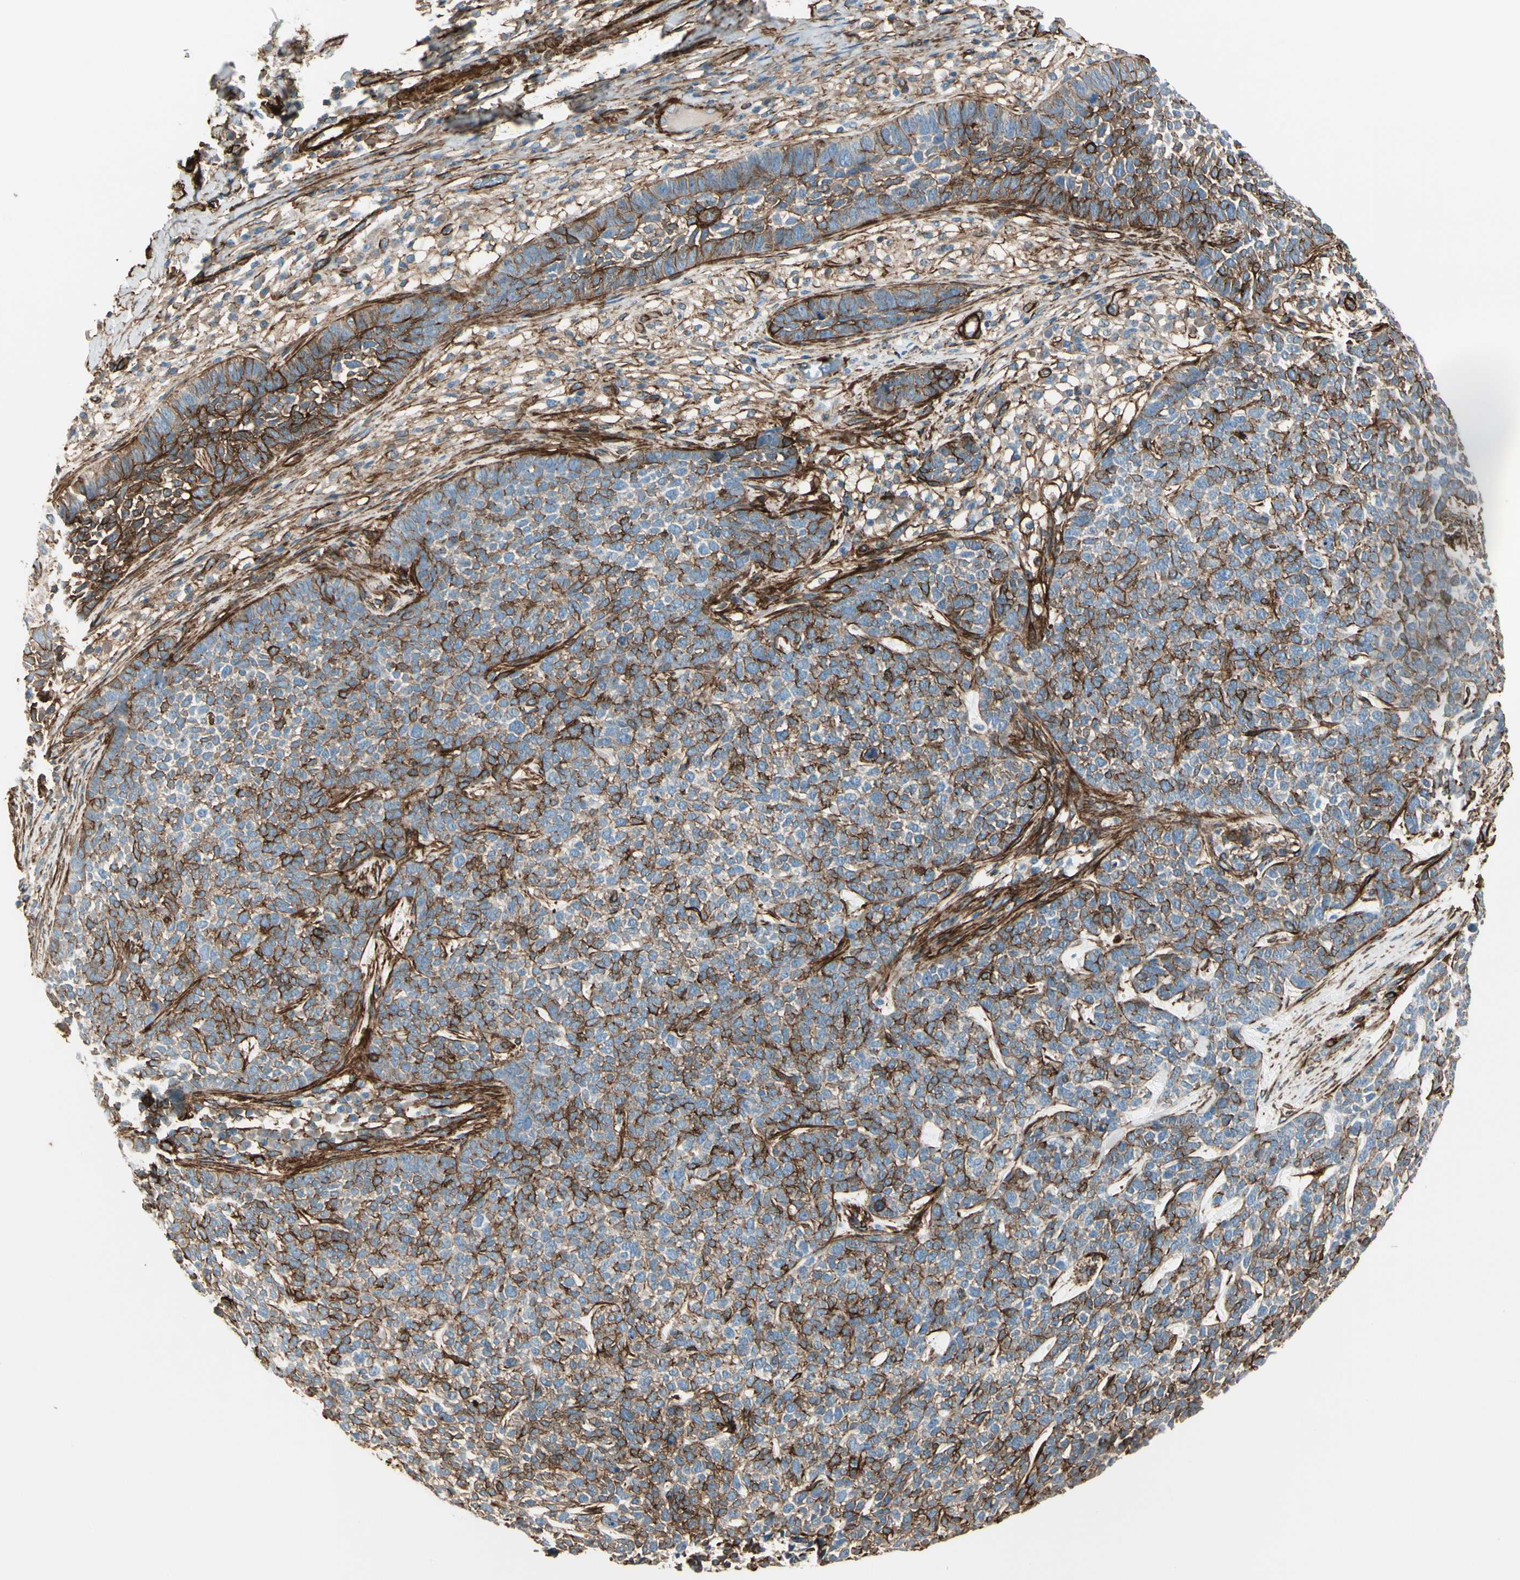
{"staining": {"intensity": "strong", "quantity": ">75%", "location": "cytoplasmic/membranous"}, "tissue": "skin cancer", "cell_type": "Tumor cells", "image_type": "cancer", "snomed": [{"axis": "morphology", "description": "Basal cell carcinoma"}, {"axis": "topography", "description": "Skin"}], "caption": "Approximately >75% of tumor cells in human skin cancer reveal strong cytoplasmic/membranous protein positivity as visualized by brown immunohistochemical staining.", "gene": "CALD1", "patient": {"sex": "female", "age": 84}}